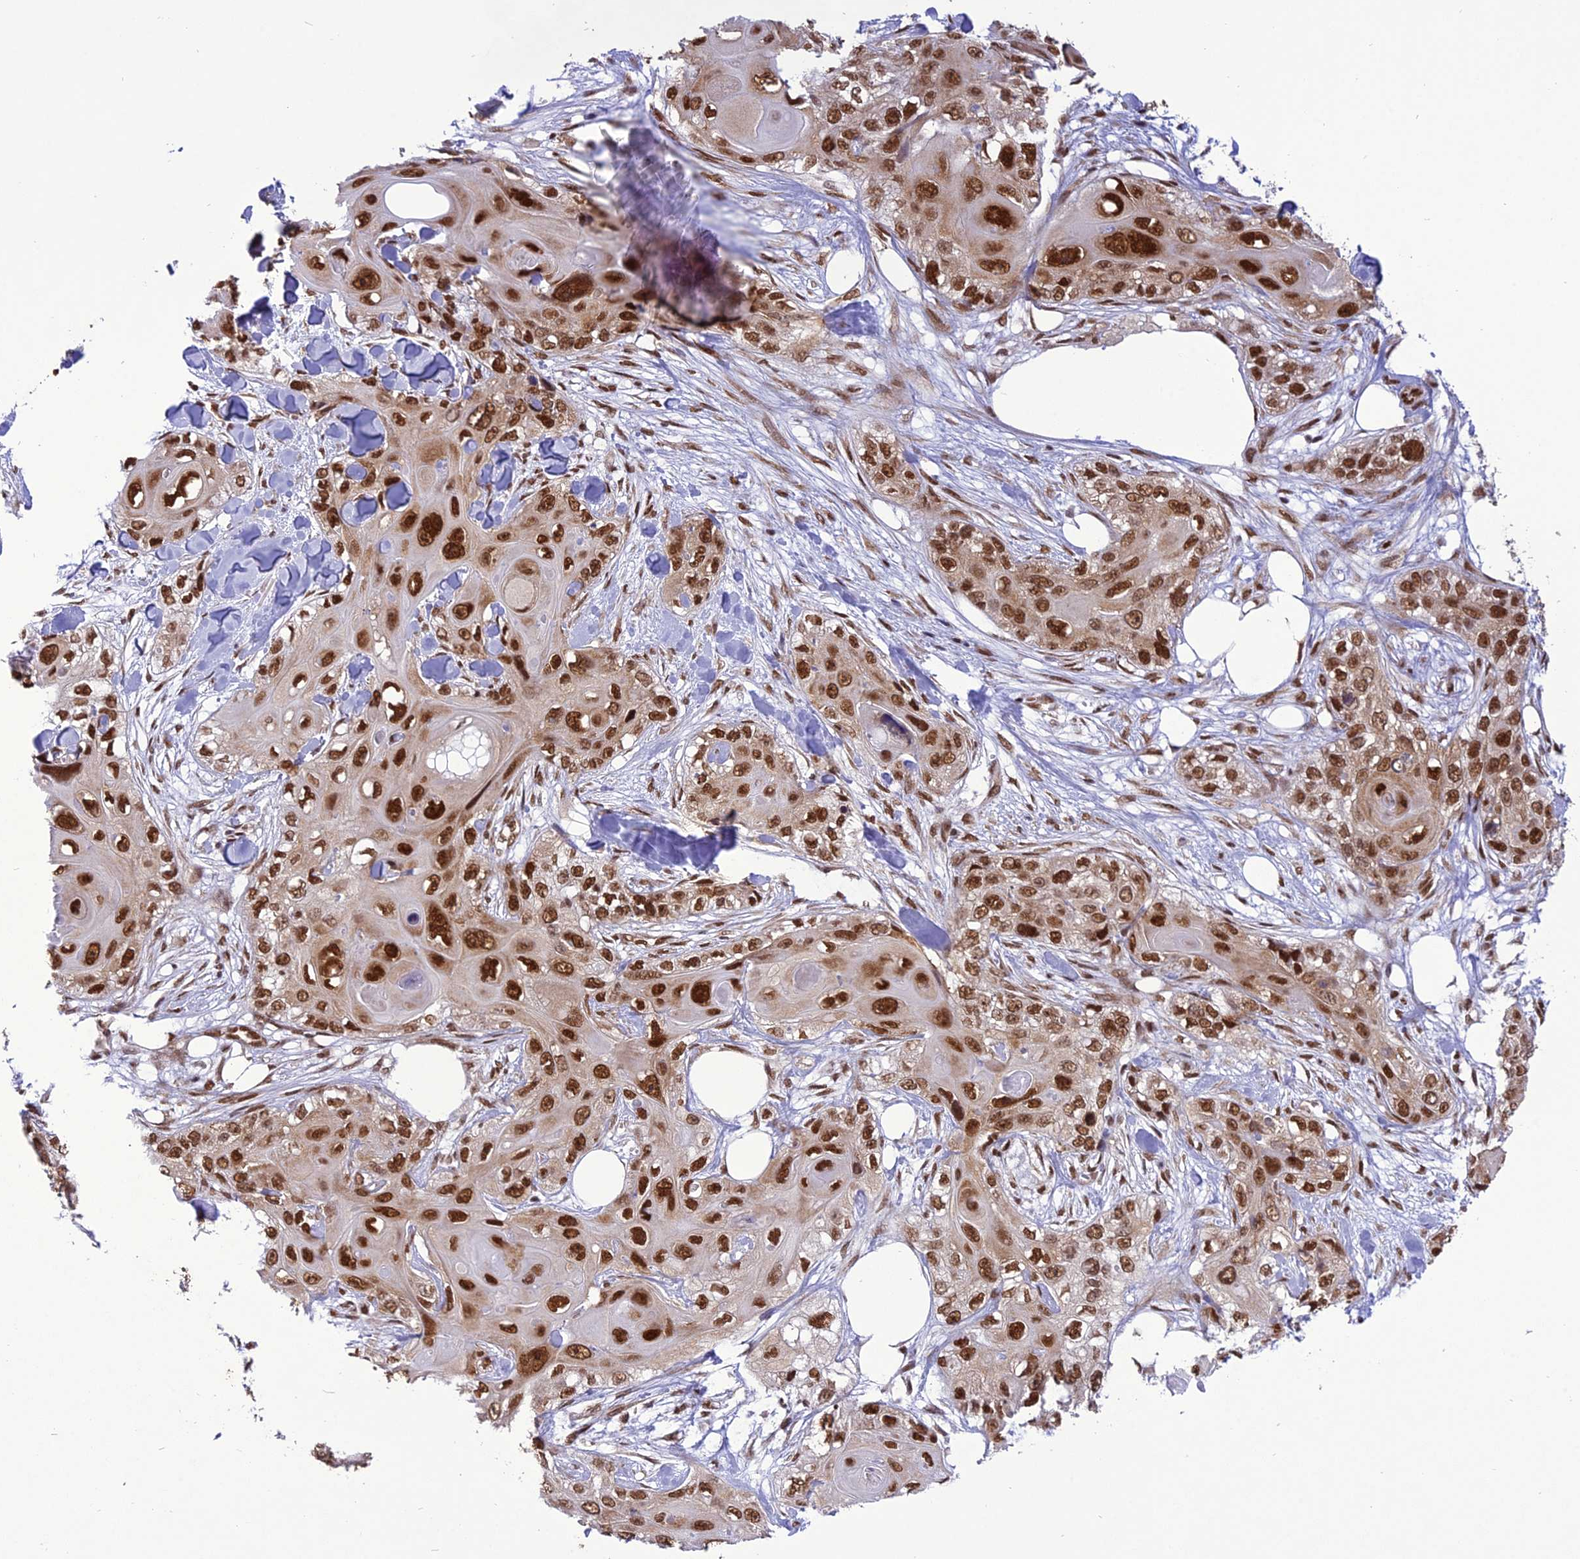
{"staining": {"intensity": "strong", "quantity": ">75%", "location": "nuclear"}, "tissue": "skin cancer", "cell_type": "Tumor cells", "image_type": "cancer", "snomed": [{"axis": "morphology", "description": "Normal tissue, NOS"}, {"axis": "morphology", "description": "Squamous cell carcinoma, NOS"}, {"axis": "topography", "description": "Skin"}], "caption": "The immunohistochemical stain shows strong nuclear positivity in tumor cells of skin cancer tissue.", "gene": "DDX1", "patient": {"sex": "male", "age": 72}}